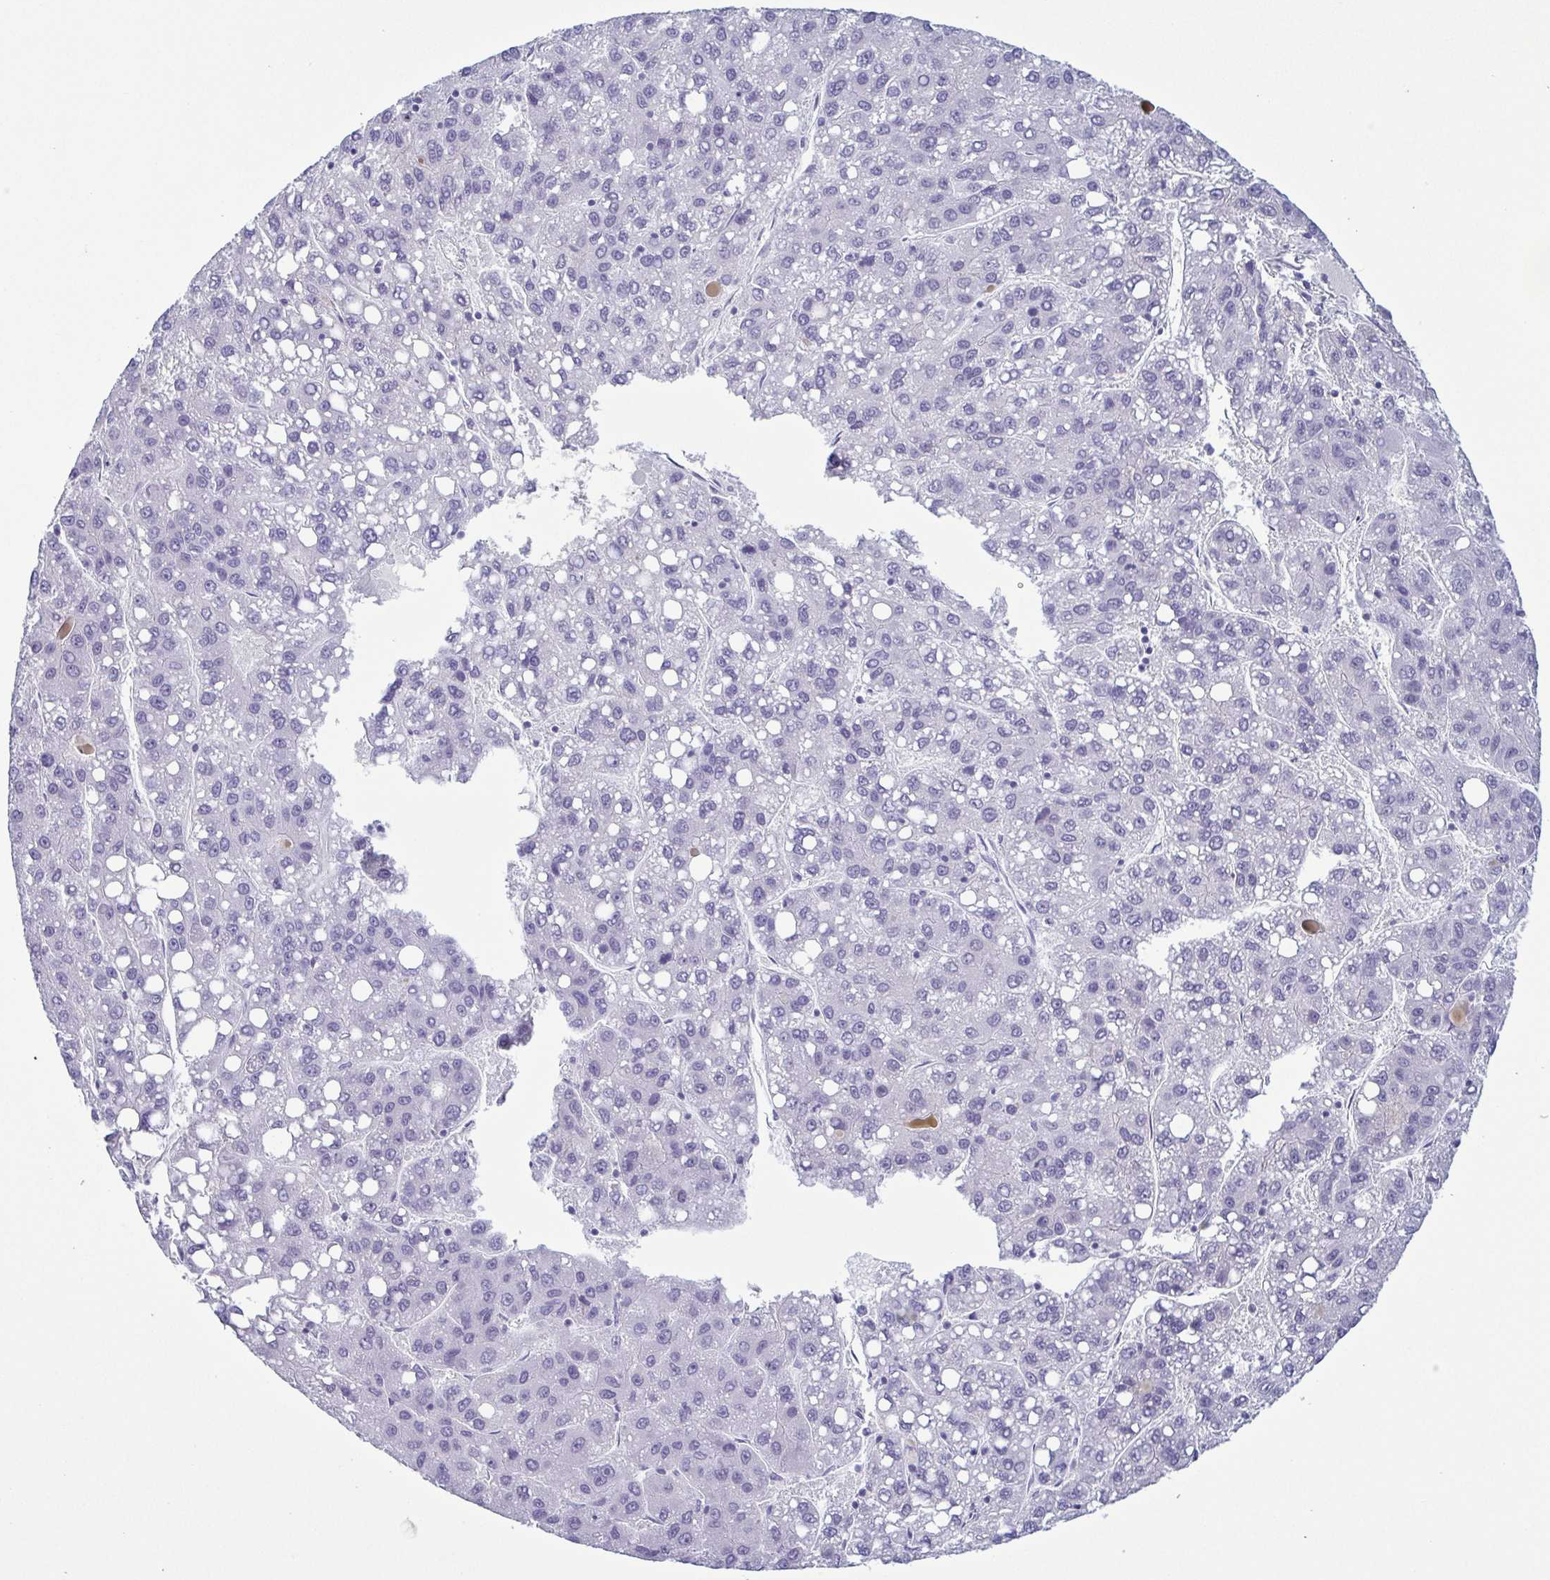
{"staining": {"intensity": "negative", "quantity": "none", "location": "none"}, "tissue": "liver cancer", "cell_type": "Tumor cells", "image_type": "cancer", "snomed": [{"axis": "morphology", "description": "Carcinoma, Hepatocellular, NOS"}, {"axis": "topography", "description": "Liver"}], "caption": "This is an immunohistochemistry micrograph of liver cancer. There is no expression in tumor cells.", "gene": "KRT10", "patient": {"sex": "female", "age": 82}}